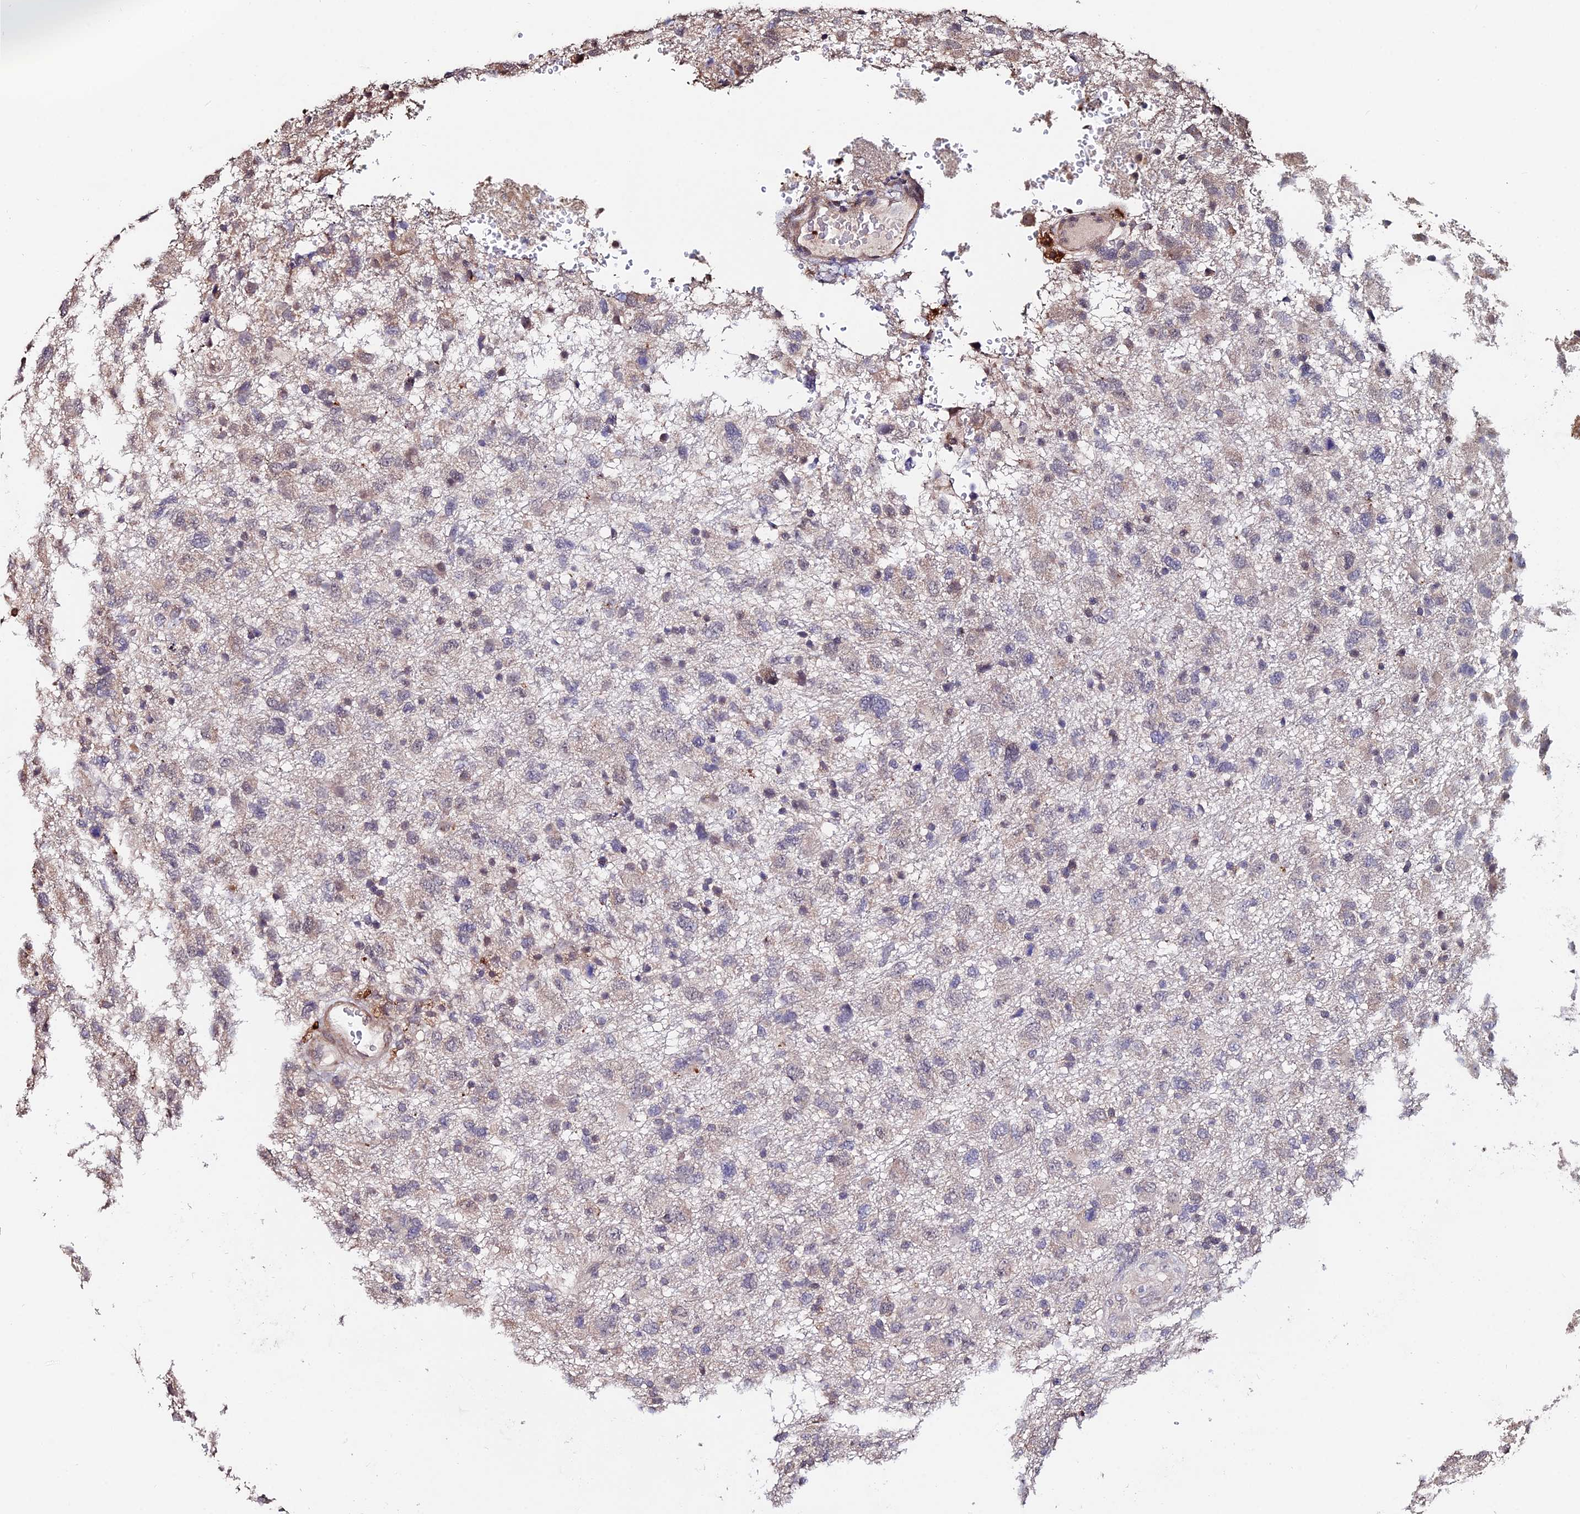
{"staining": {"intensity": "negative", "quantity": "none", "location": "none"}, "tissue": "glioma", "cell_type": "Tumor cells", "image_type": "cancer", "snomed": [{"axis": "morphology", "description": "Glioma, malignant, High grade"}, {"axis": "topography", "description": "Brain"}], "caption": "Immunohistochemistry (IHC) of malignant high-grade glioma displays no expression in tumor cells.", "gene": "ACTR5", "patient": {"sex": "male", "age": 61}}